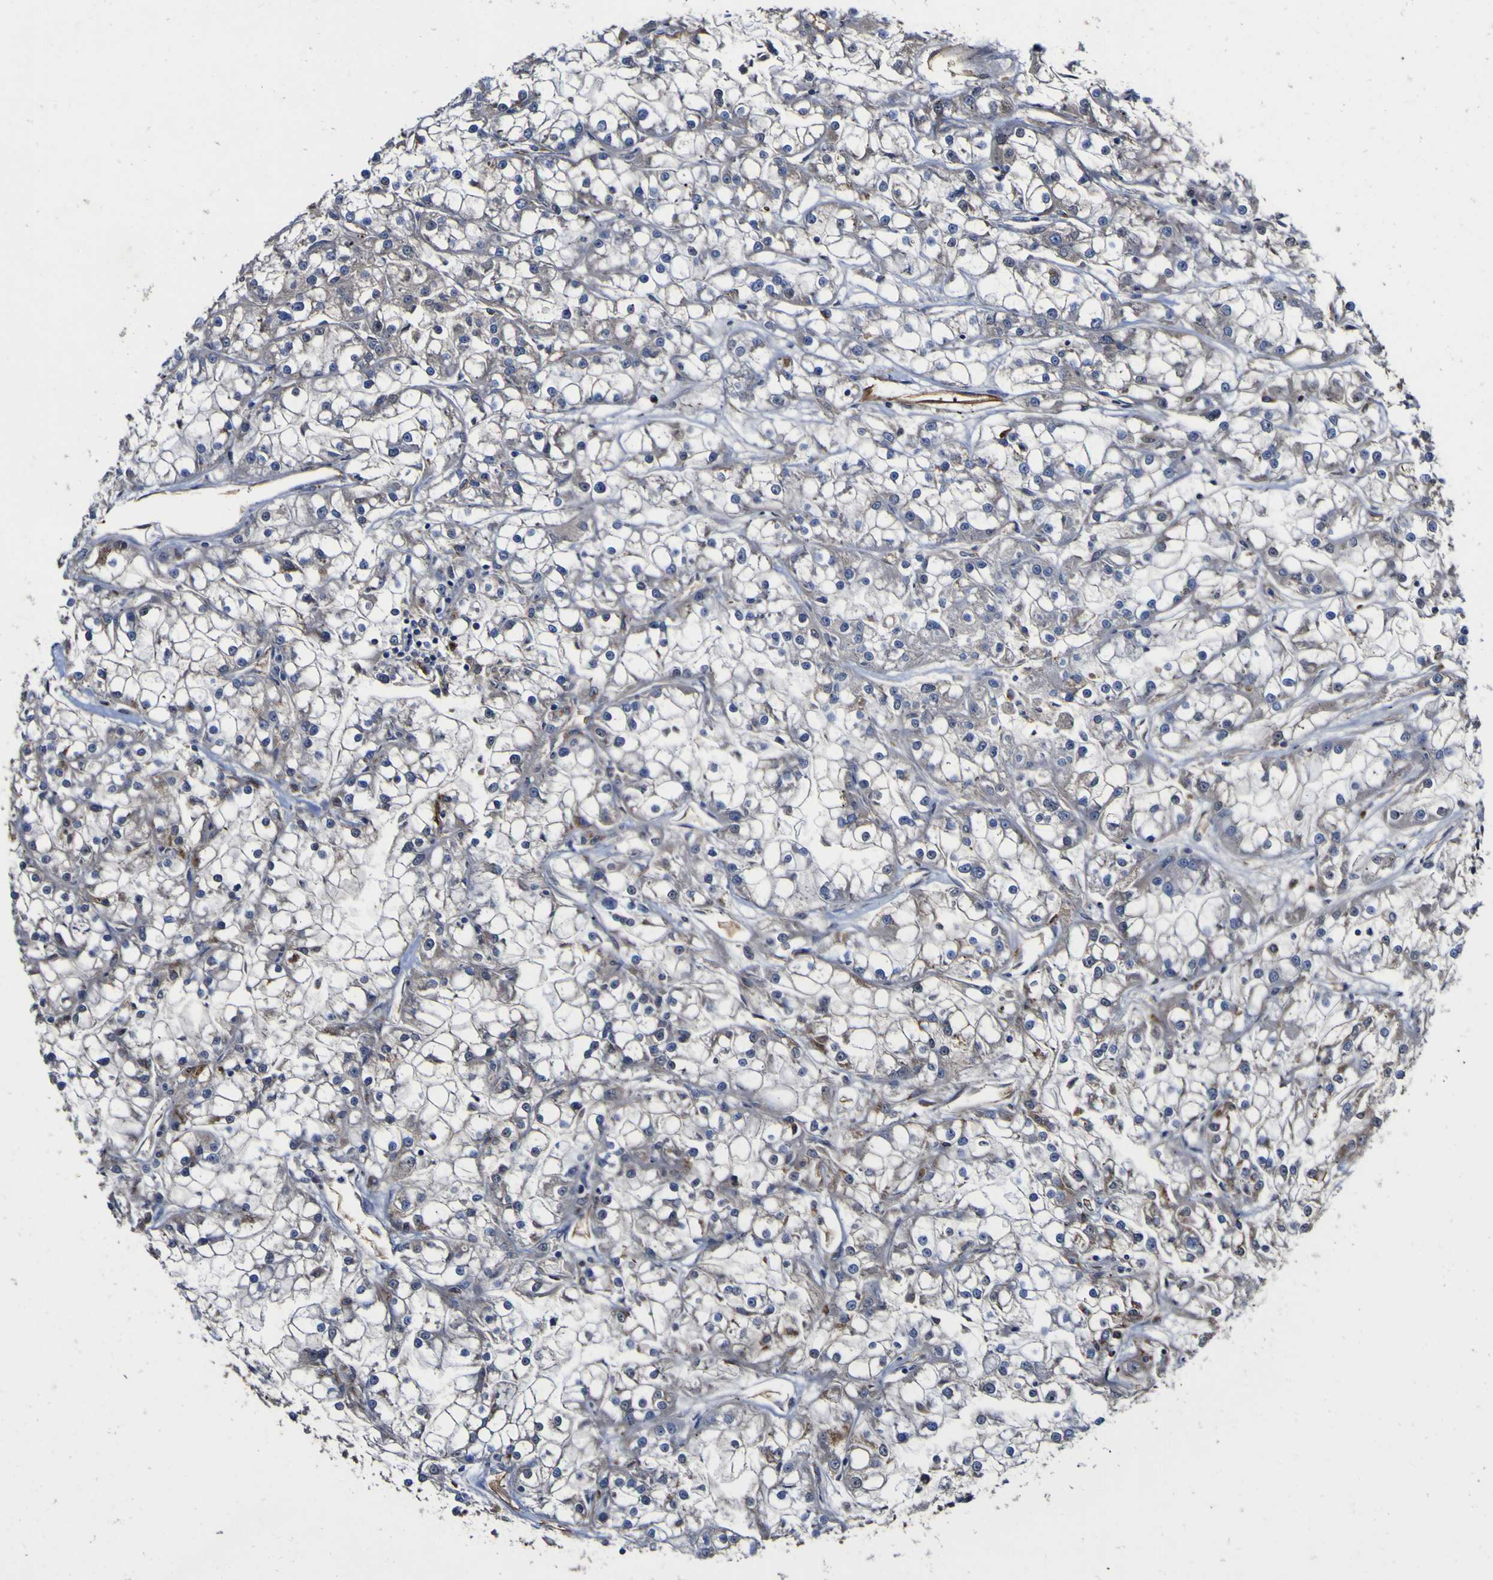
{"staining": {"intensity": "negative", "quantity": "none", "location": "none"}, "tissue": "renal cancer", "cell_type": "Tumor cells", "image_type": "cancer", "snomed": [{"axis": "morphology", "description": "Adenocarcinoma, NOS"}, {"axis": "topography", "description": "Kidney"}], "caption": "An image of human renal cancer is negative for staining in tumor cells.", "gene": "CCL2", "patient": {"sex": "female", "age": 52}}